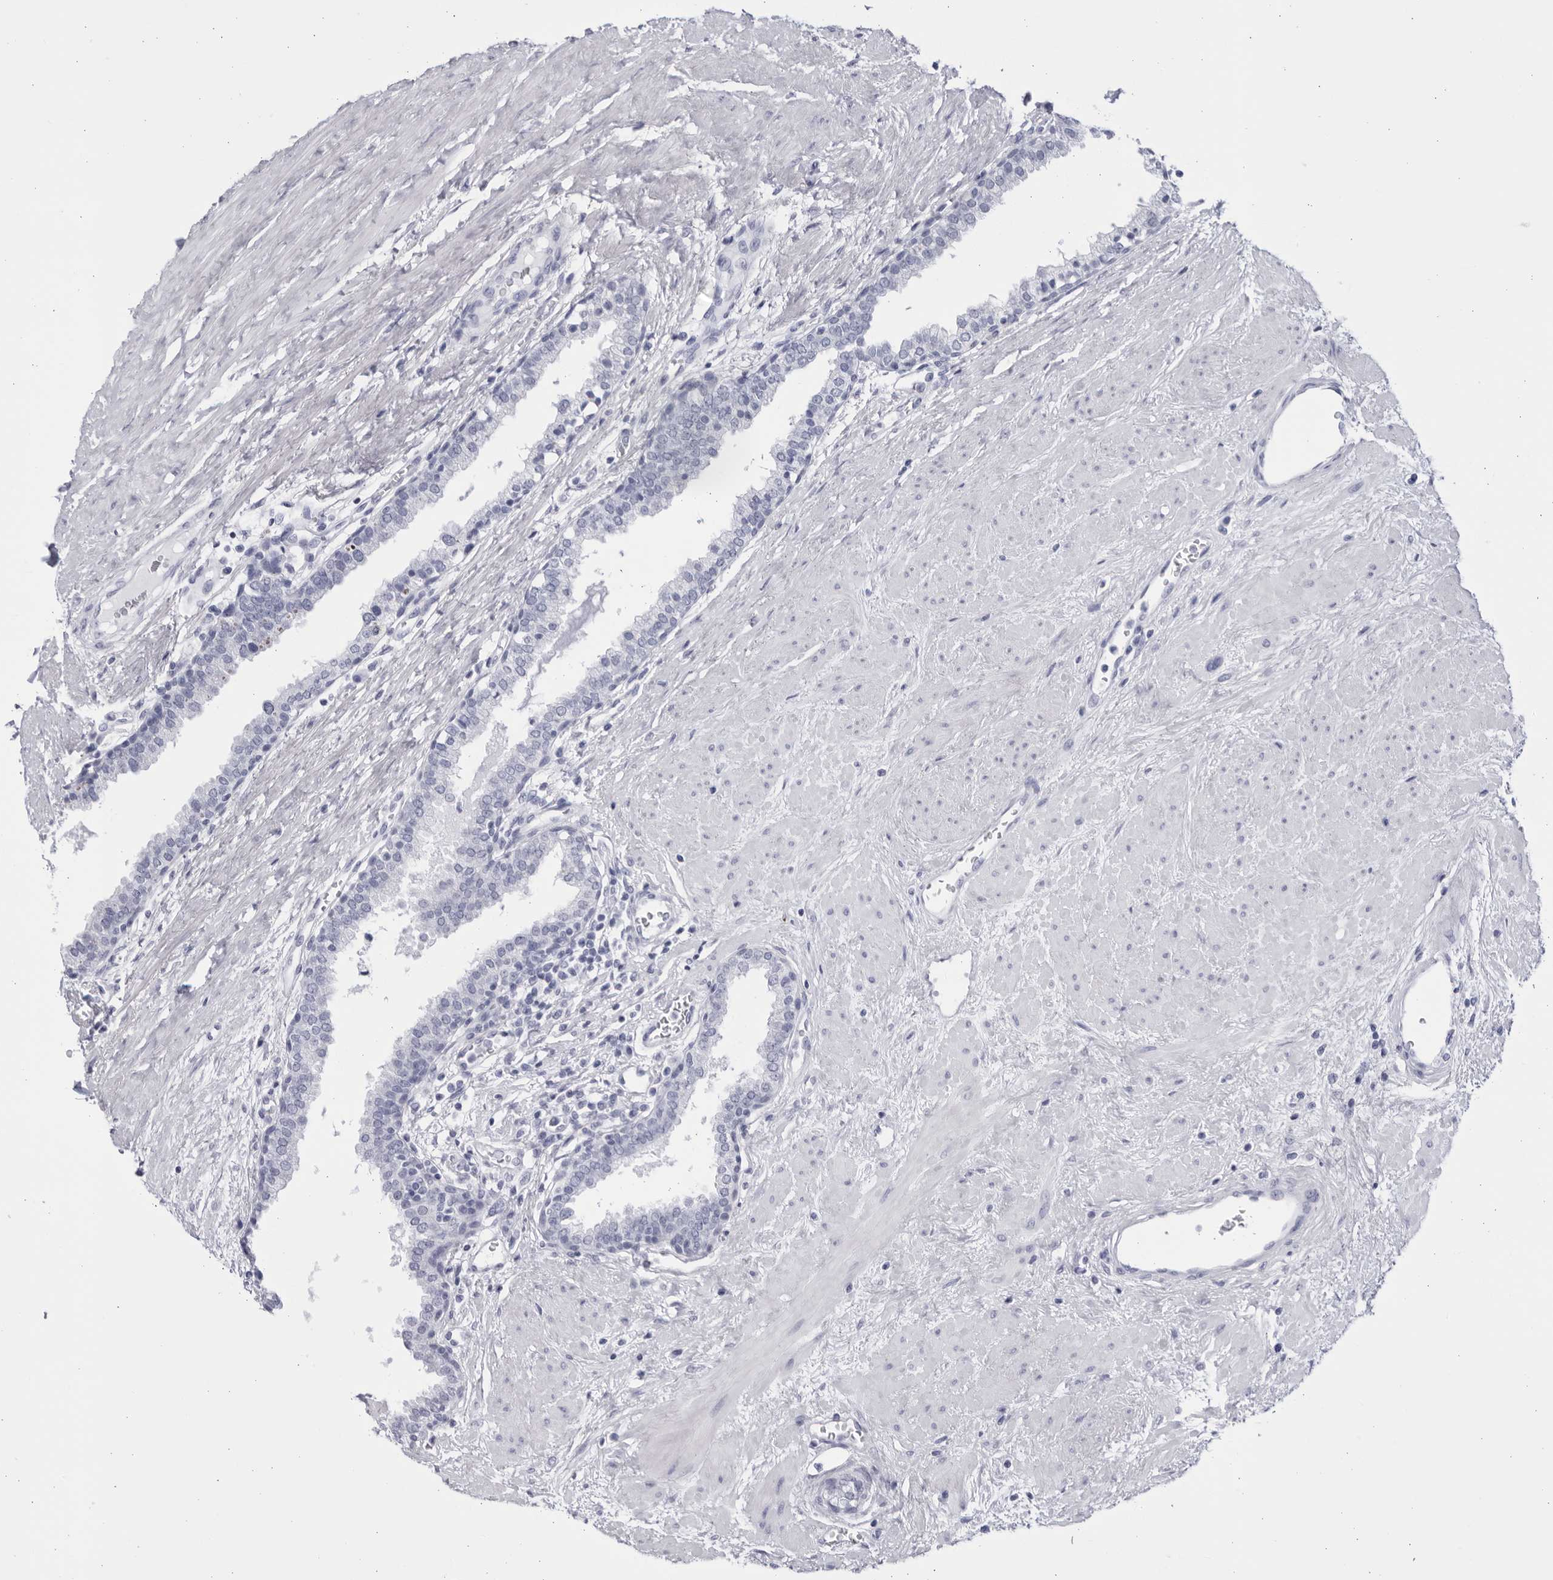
{"staining": {"intensity": "negative", "quantity": "none", "location": "none"}, "tissue": "prostate", "cell_type": "Glandular cells", "image_type": "normal", "snomed": [{"axis": "morphology", "description": "Normal tissue, NOS"}, {"axis": "topography", "description": "Prostate"}], "caption": "High power microscopy micrograph of an immunohistochemistry (IHC) photomicrograph of normal prostate, revealing no significant expression in glandular cells. The staining was performed using DAB (3,3'-diaminobenzidine) to visualize the protein expression in brown, while the nuclei were stained in blue with hematoxylin (Magnification: 20x).", "gene": "CCDC181", "patient": {"sex": "male", "age": 51}}